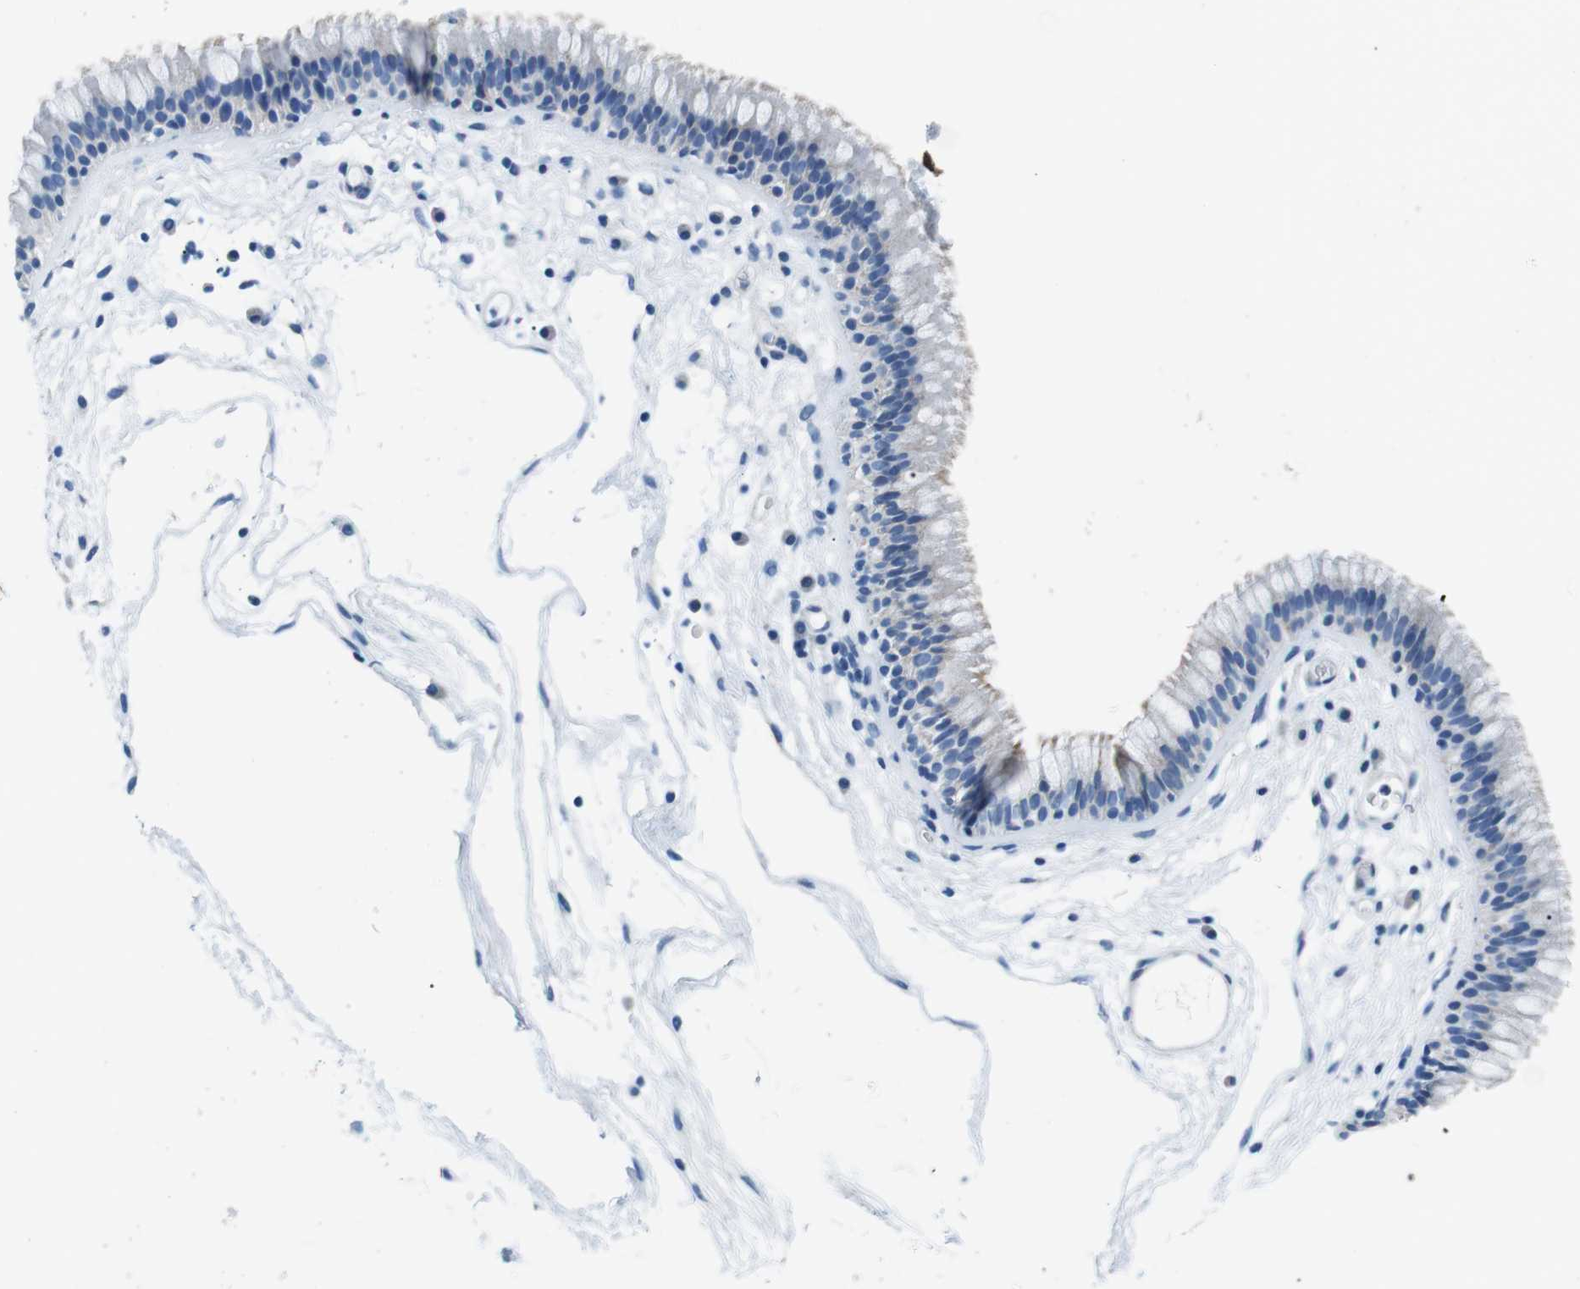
{"staining": {"intensity": "moderate", "quantity": "<25%", "location": "cytoplasmic/membranous"}, "tissue": "nasopharynx", "cell_type": "Respiratory epithelial cells", "image_type": "normal", "snomed": [{"axis": "morphology", "description": "Normal tissue, NOS"}, {"axis": "morphology", "description": "Inflammation, NOS"}, {"axis": "topography", "description": "Nasopharynx"}], "caption": "A high-resolution histopathology image shows immunohistochemistry staining of benign nasopharynx, which reveals moderate cytoplasmic/membranous expression in about <25% of respiratory epithelial cells.", "gene": "MUC2", "patient": {"sex": "male", "age": 48}}